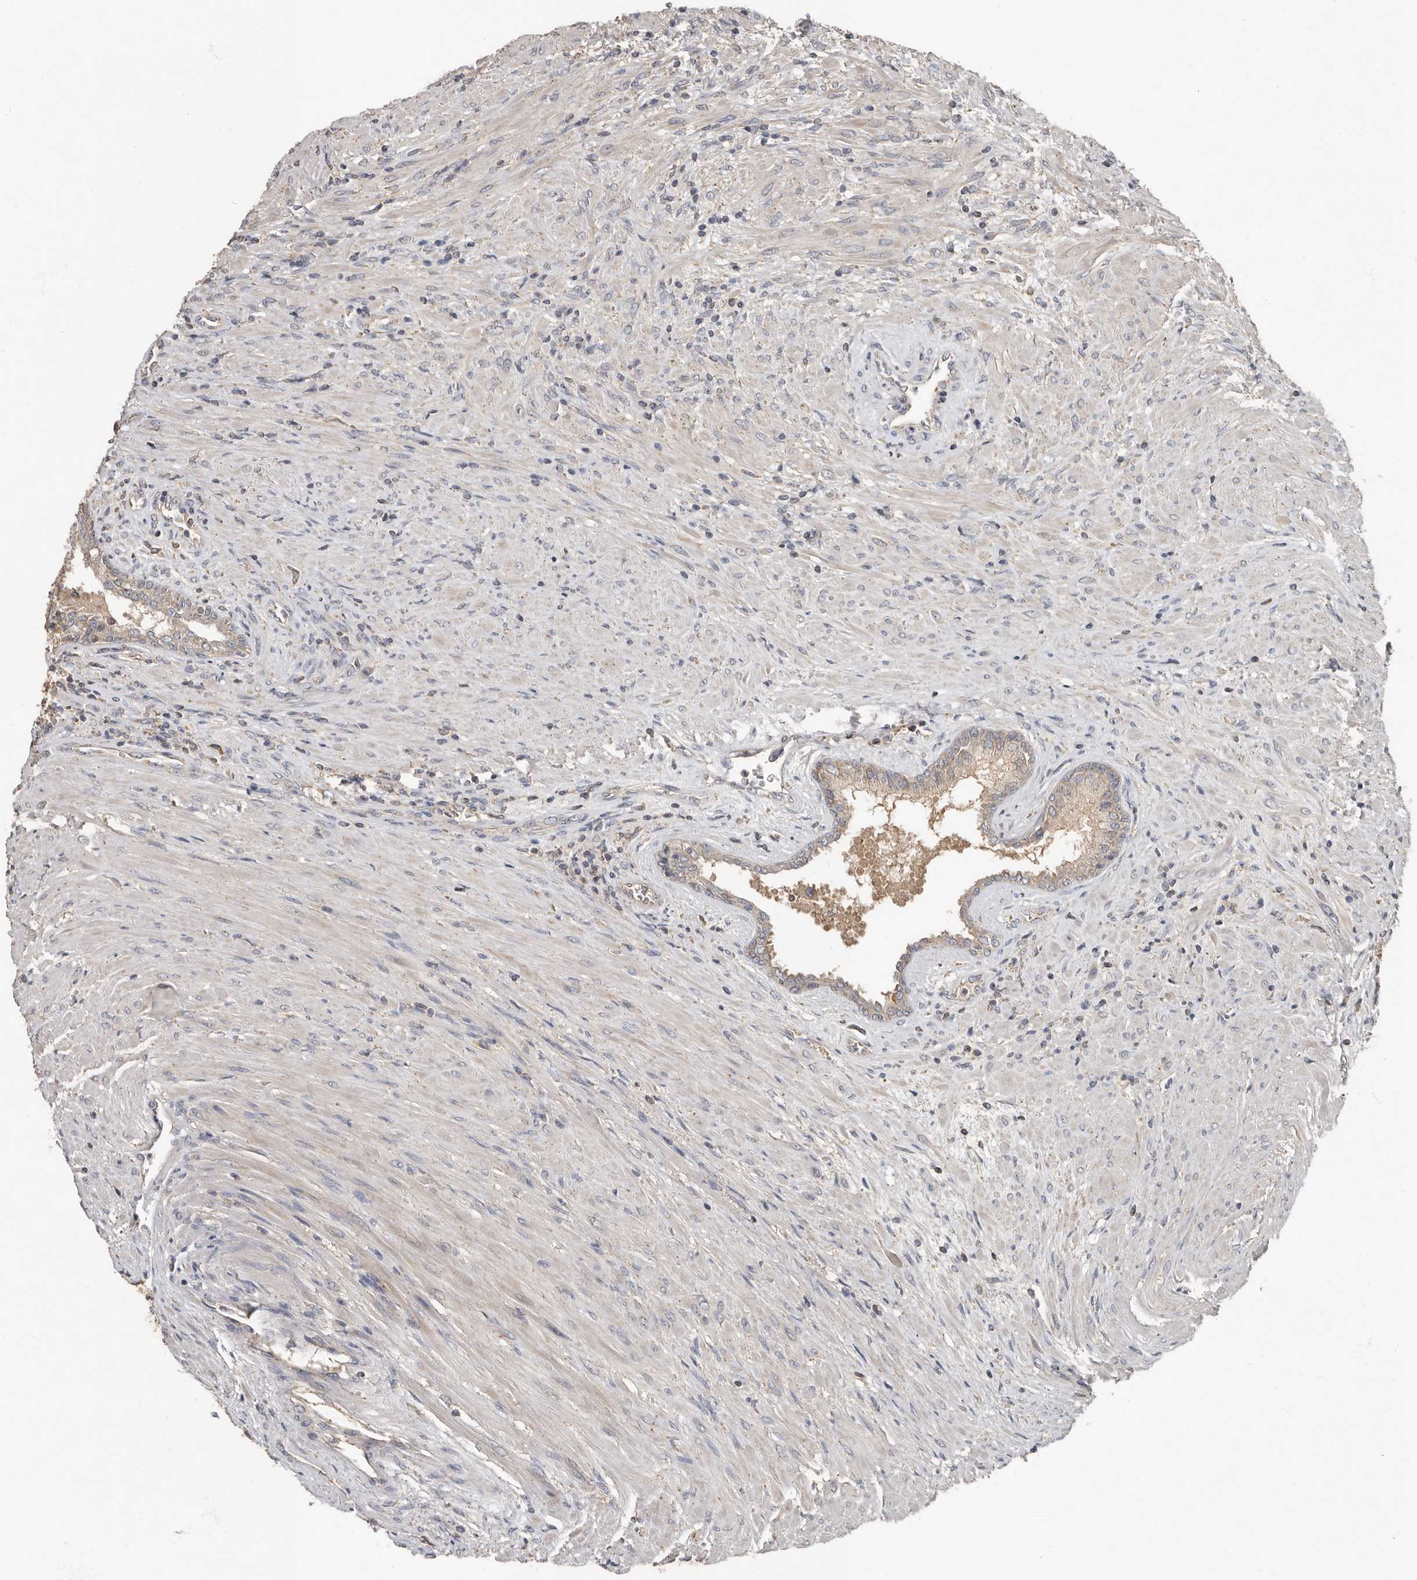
{"staining": {"intensity": "weak", "quantity": "<25%", "location": "cytoplasmic/membranous"}, "tissue": "prostate cancer", "cell_type": "Tumor cells", "image_type": "cancer", "snomed": [{"axis": "morphology", "description": "Normal tissue, NOS"}, {"axis": "morphology", "description": "Adenocarcinoma, Low grade"}, {"axis": "topography", "description": "Prostate"}, {"axis": "topography", "description": "Peripheral nerve tissue"}], "caption": "This histopathology image is of prostate low-grade adenocarcinoma stained with IHC to label a protein in brown with the nuclei are counter-stained blue. There is no positivity in tumor cells. (Immunohistochemistry (ihc), brightfield microscopy, high magnification).", "gene": "KIF26B", "patient": {"sex": "male", "age": 71}}